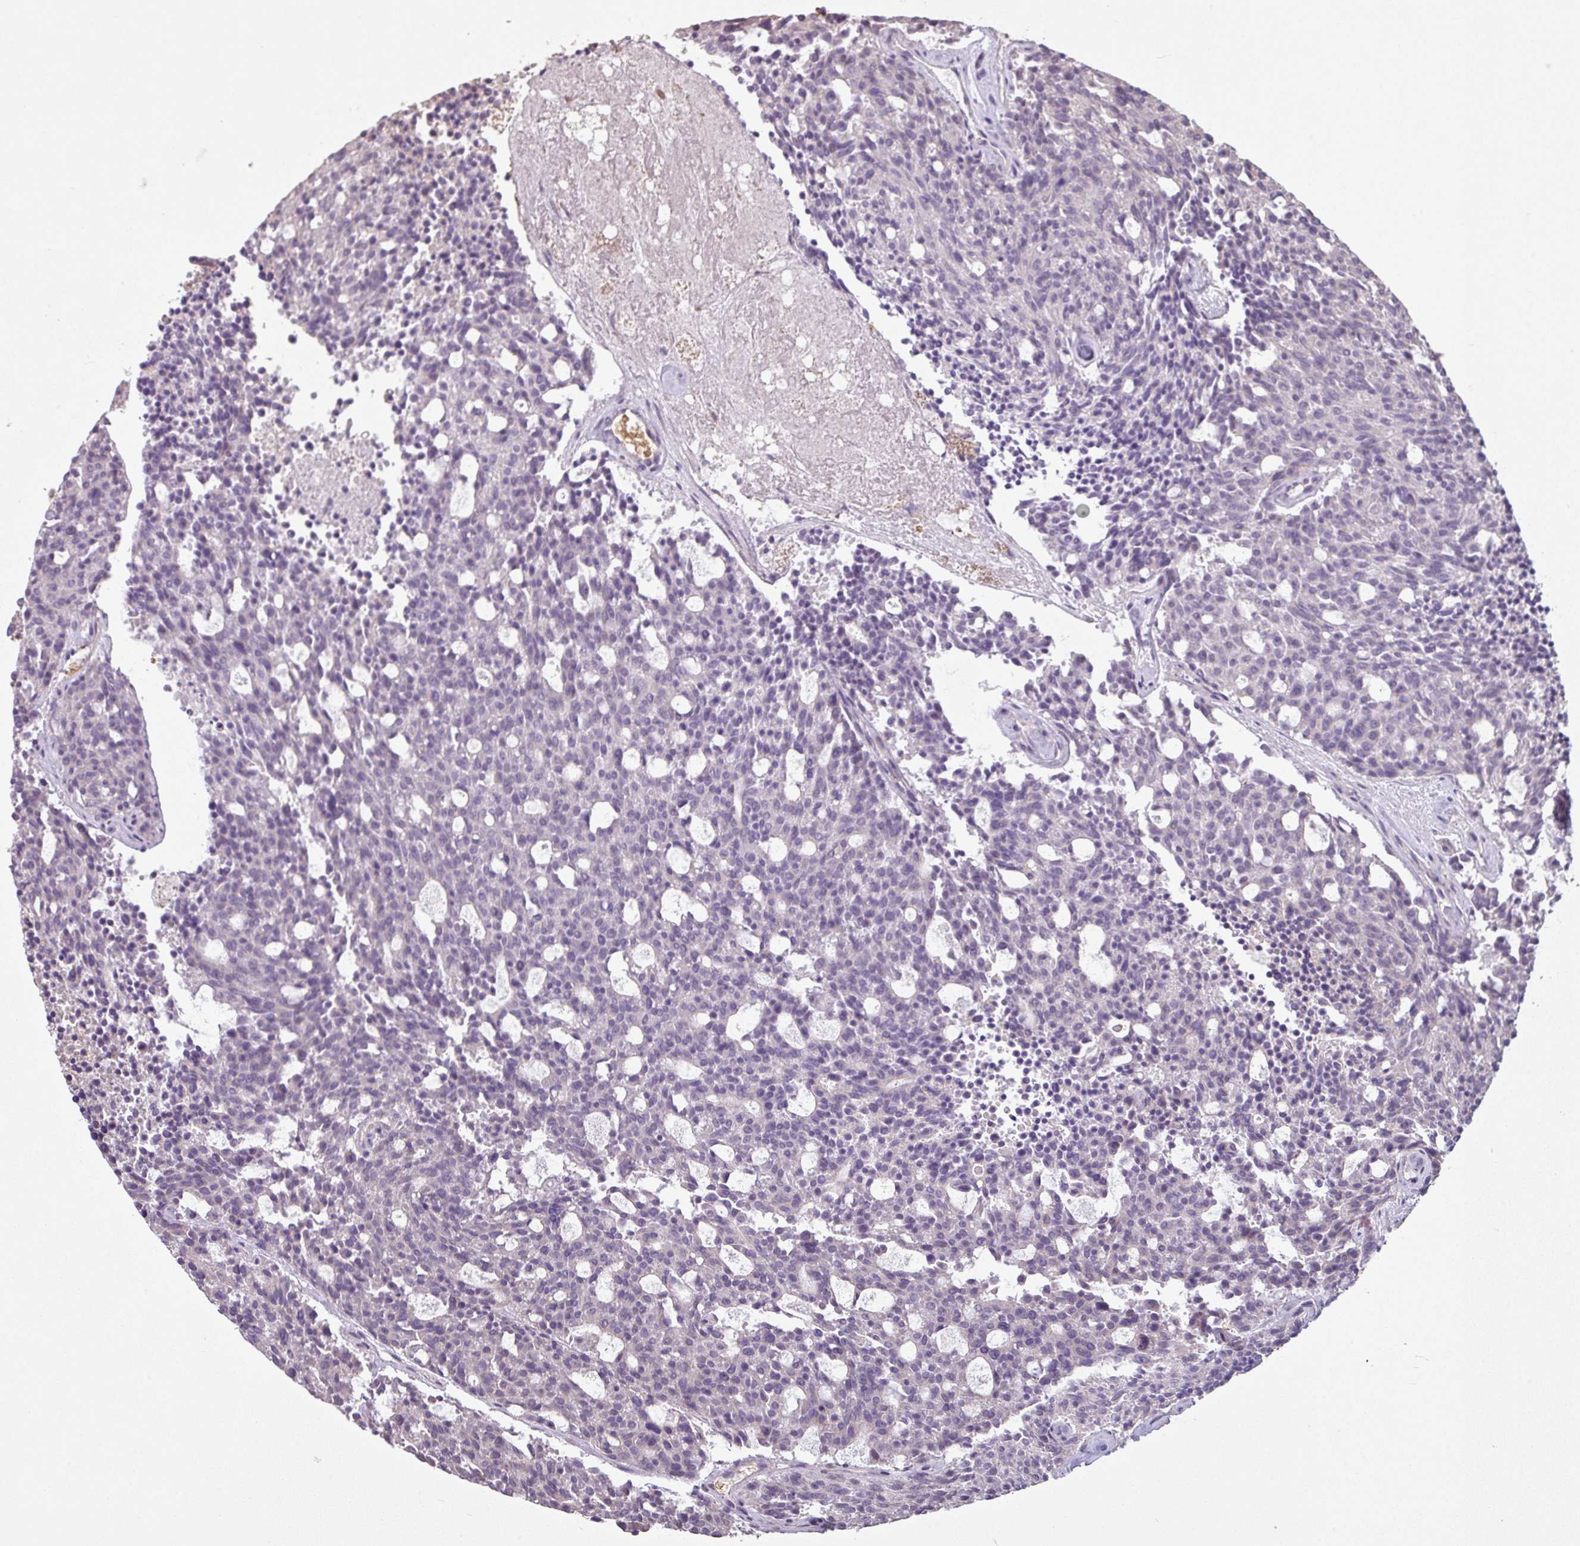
{"staining": {"intensity": "negative", "quantity": "none", "location": "none"}, "tissue": "carcinoid", "cell_type": "Tumor cells", "image_type": "cancer", "snomed": [{"axis": "morphology", "description": "Carcinoid, malignant, NOS"}, {"axis": "topography", "description": "Pancreas"}], "caption": "Tumor cells are negative for brown protein staining in carcinoid.", "gene": "NHSL2", "patient": {"sex": "female", "age": 54}}